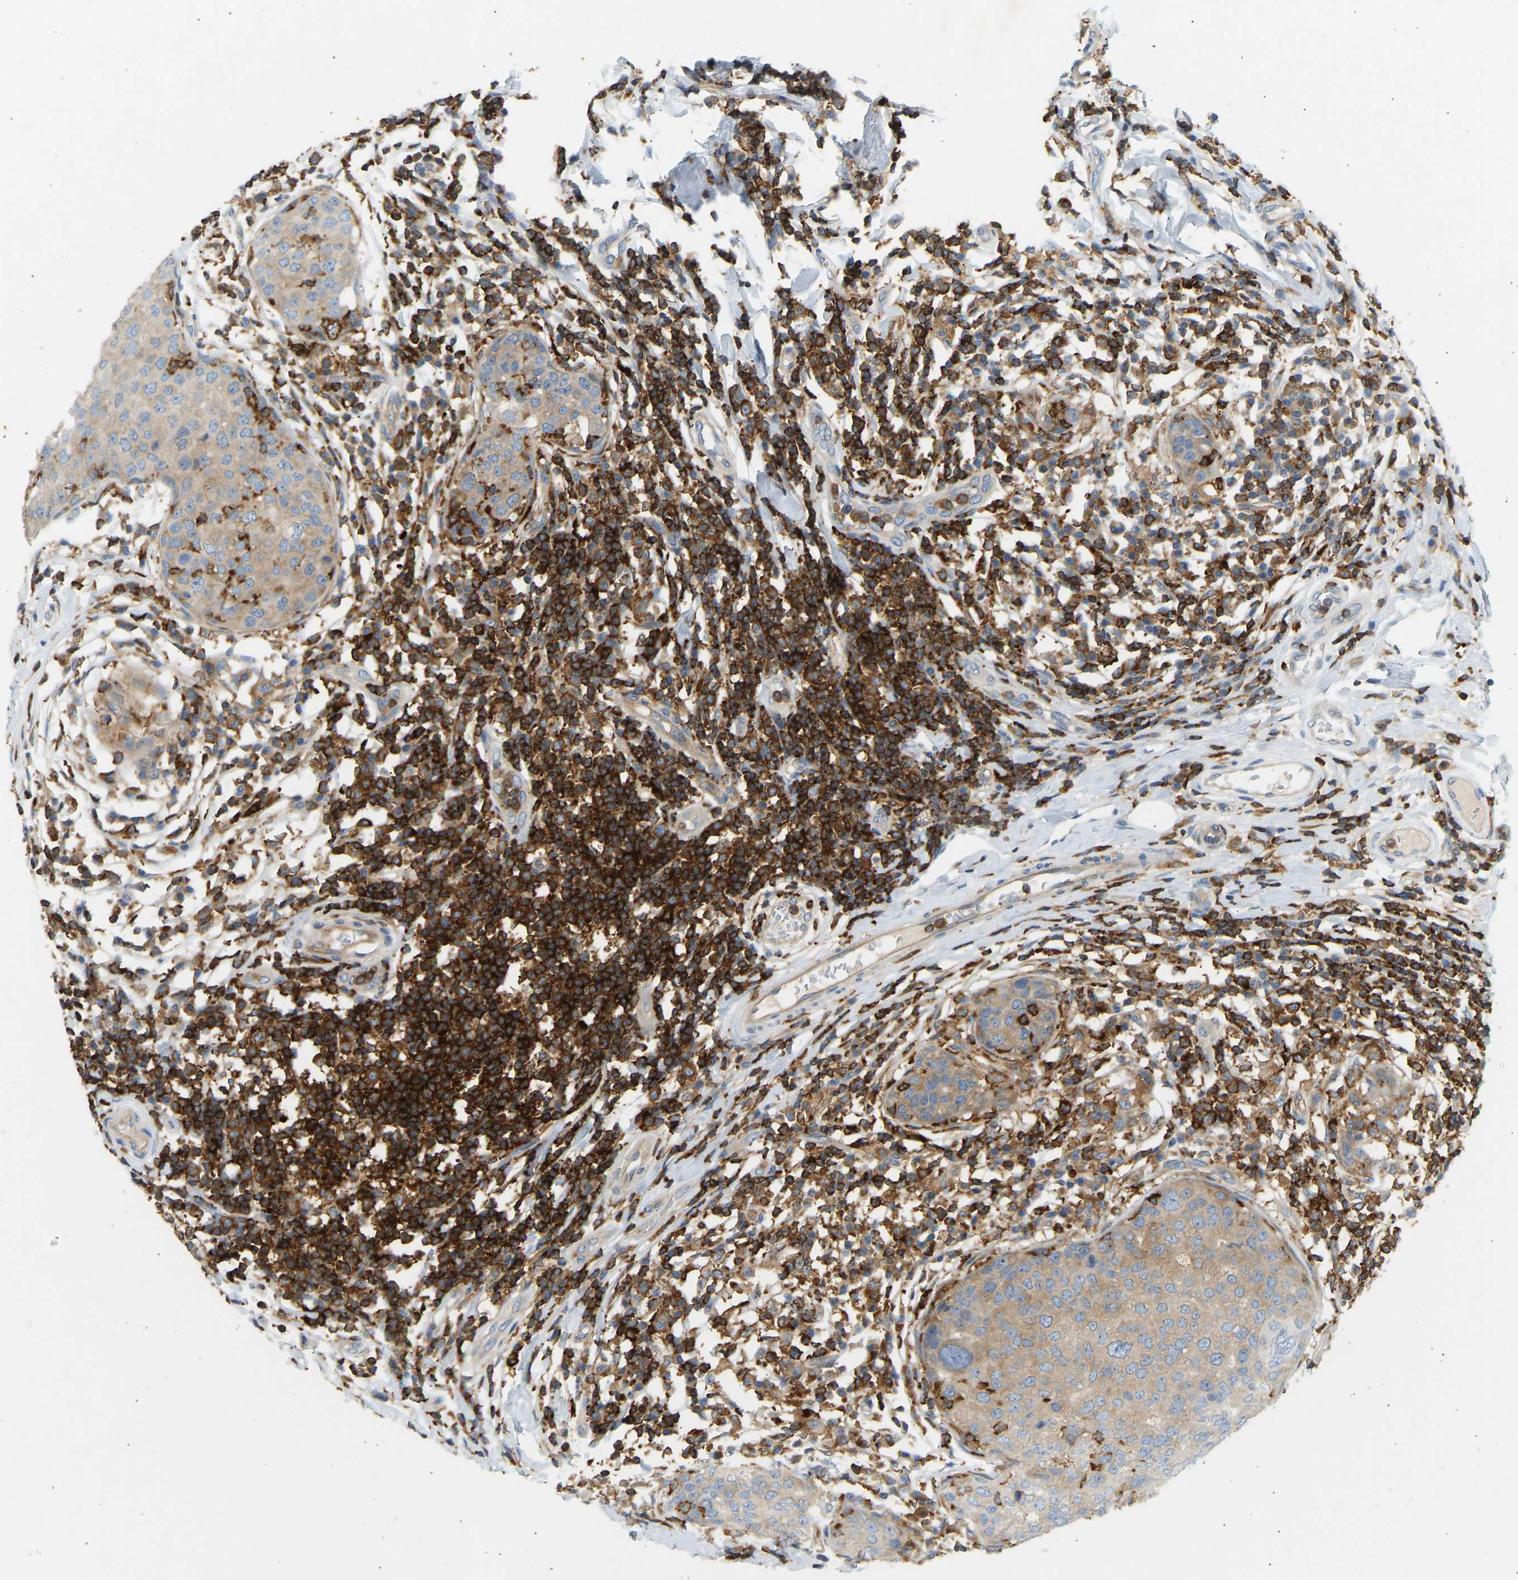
{"staining": {"intensity": "weak", "quantity": "<25%", "location": "cytoplasmic/membranous"}, "tissue": "breast cancer", "cell_type": "Tumor cells", "image_type": "cancer", "snomed": [{"axis": "morphology", "description": "Duct carcinoma"}, {"axis": "topography", "description": "Breast"}], "caption": "High power microscopy micrograph of an IHC histopathology image of breast cancer, revealing no significant positivity in tumor cells. The staining was performed using DAB (3,3'-diaminobenzidine) to visualize the protein expression in brown, while the nuclei were stained in blue with hematoxylin (Magnification: 20x).", "gene": "FNBP1", "patient": {"sex": "female", "age": 27}}